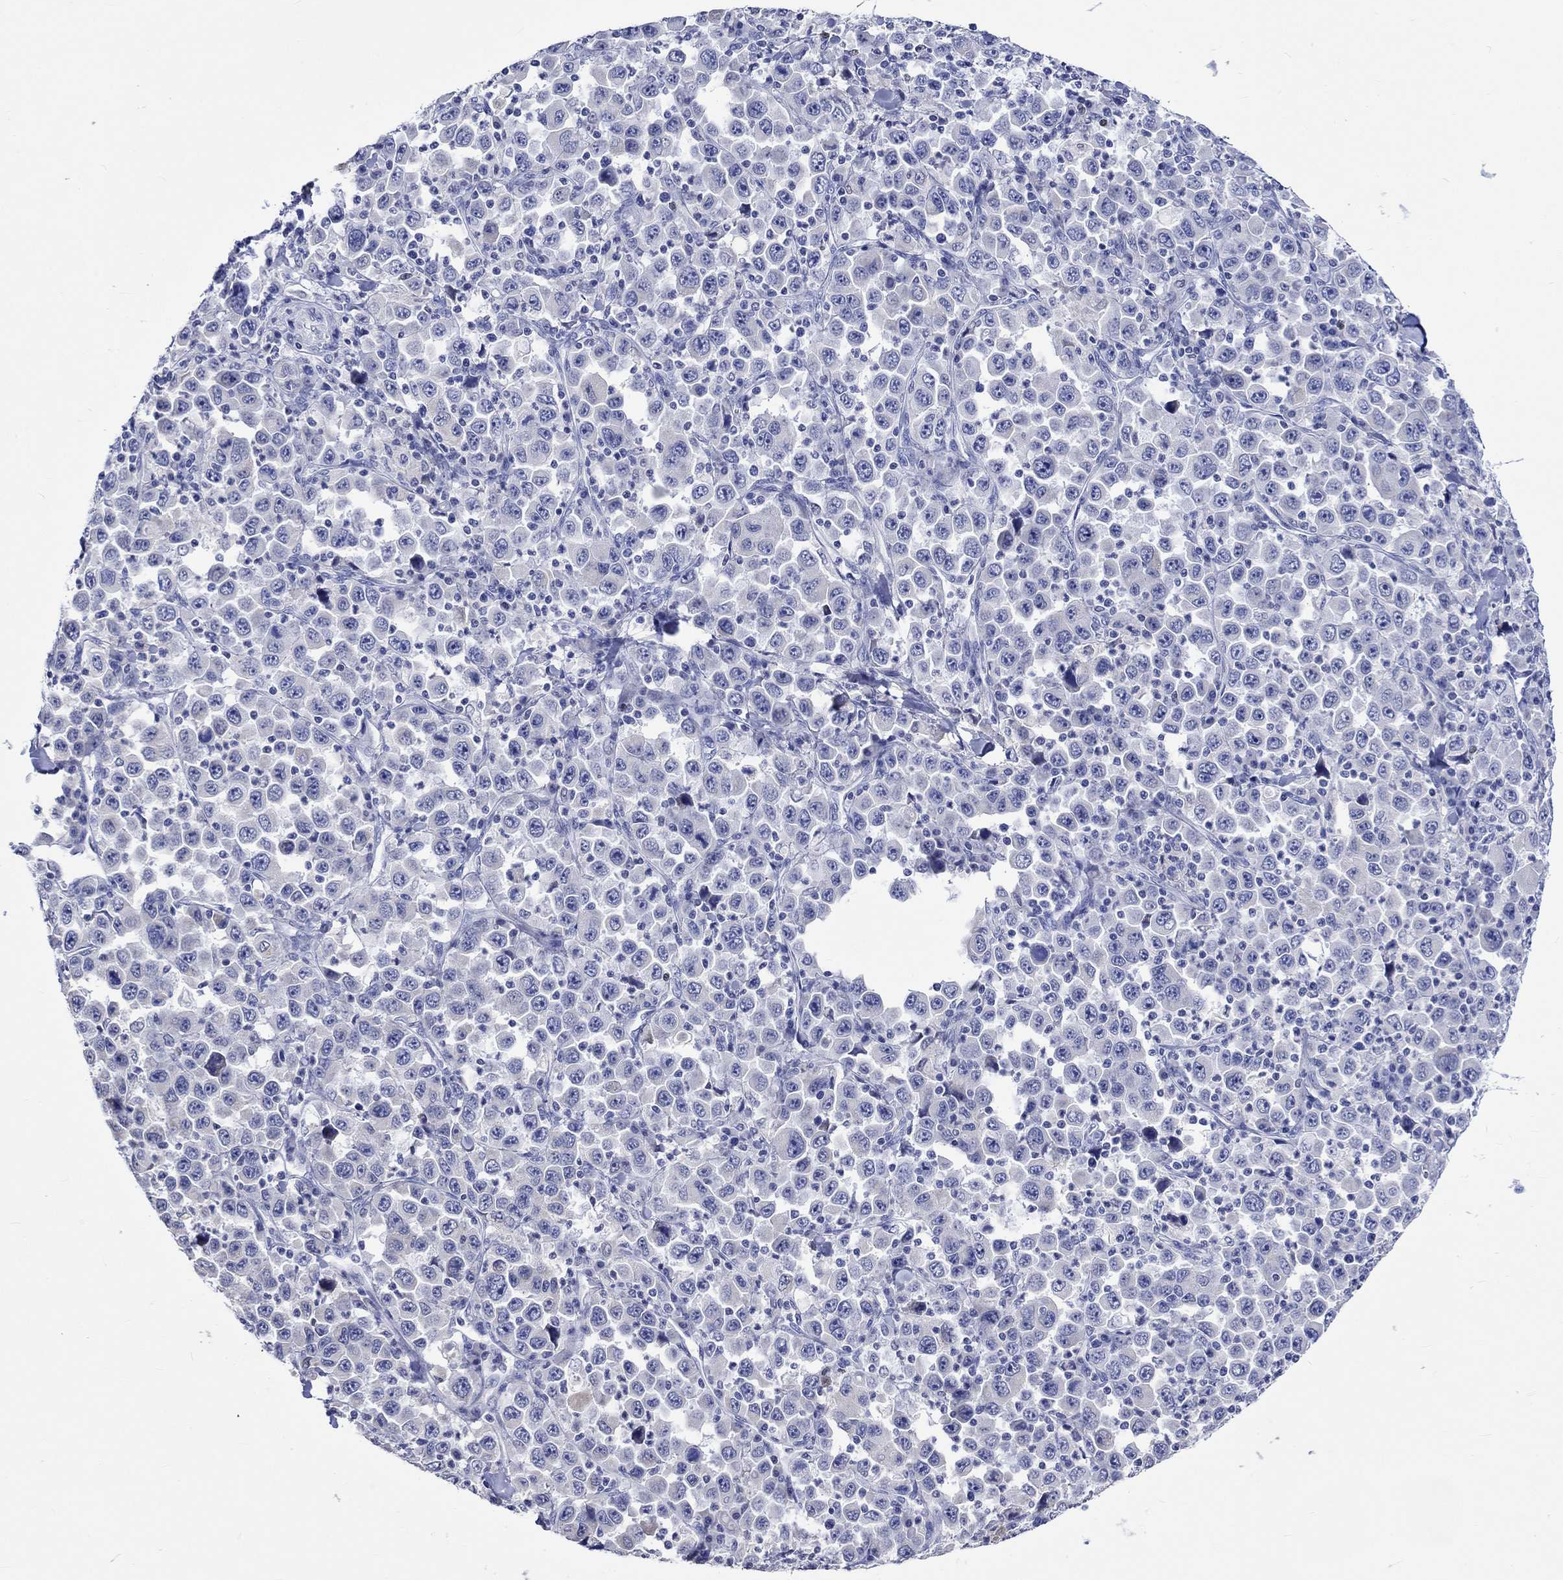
{"staining": {"intensity": "negative", "quantity": "none", "location": "none"}, "tissue": "stomach cancer", "cell_type": "Tumor cells", "image_type": "cancer", "snomed": [{"axis": "morphology", "description": "Normal tissue, NOS"}, {"axis": "morphology", "description": "Adenocarcinoma, NOS"}, {"axis": "topography", "description": "Stomach, upper"}, {"axis": "topography", "description": "Stomach"}], "caption": "This image is of stomach adenocarcinoma stained with immunohistochemistry to label a protein in brown with the nuclei are counter-stained blue. There is no expression in tumor cells.", "gene": "KLHL35", "patient": {"sex": "male", "age": 59}}